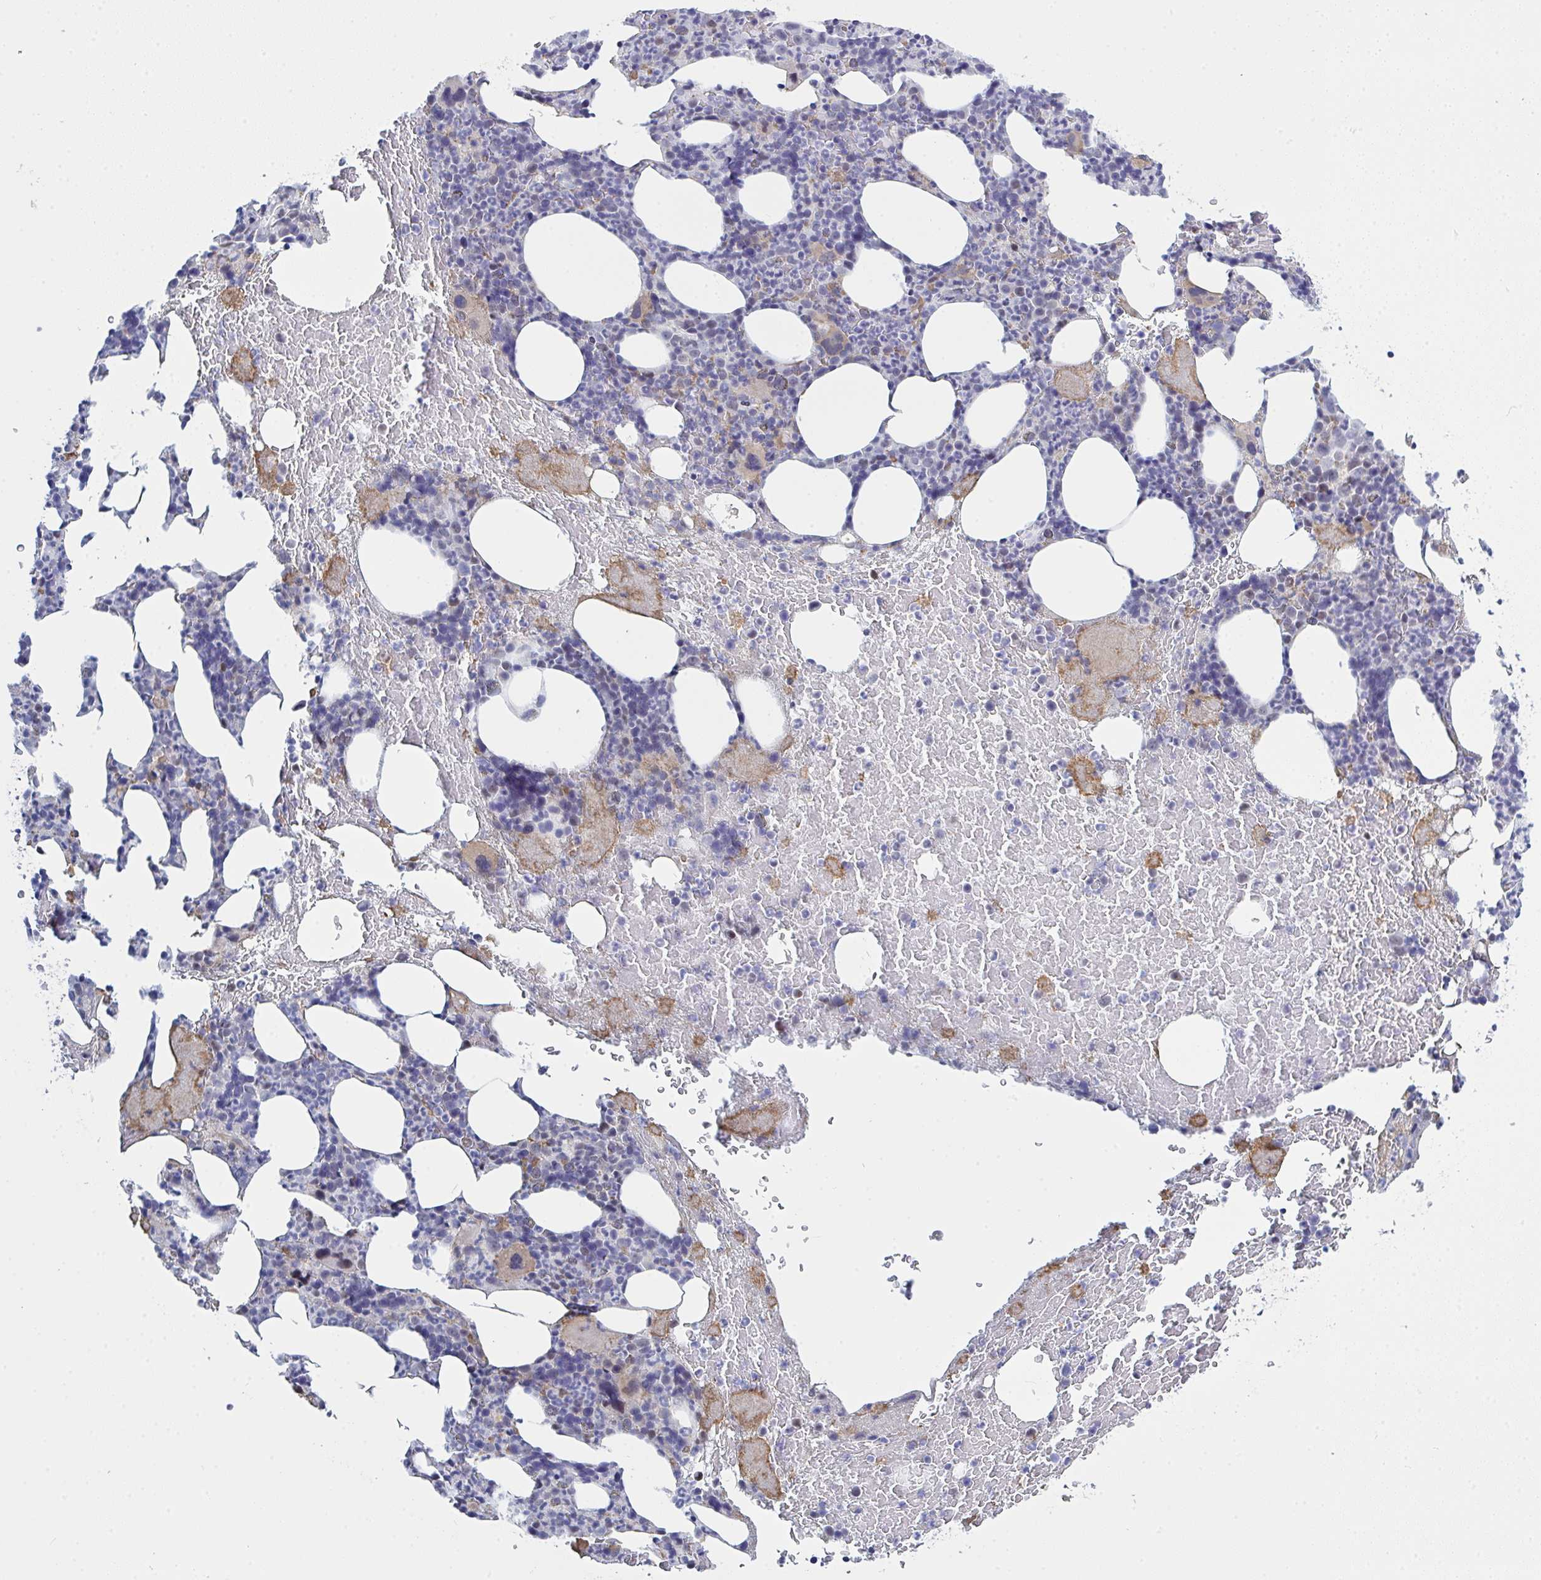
{"staining": {"intensity": "weak", "quantity": "<25%", "location": "cytoplasmic/membranous"}, "tissue": "bone marrow", "cell_type": "Hematopoietic cells", "image_type": "normal", "snomed": [{"axis": "morphology", "description": "Normal tissue, NOS"}, {"axis": "topography", "description": "Bone marrow"}], "caption": "High magnification brightfield microscopy of benign bone marrow stained with DAB (3,3'-diaminobenzidine) (brown) and counterstained with hematoxylin (blue): hematopoietic cells show no significant expression. (Immunohistochemistry, brightfield microscopy, high magnification).", "gene": "KDM4D", "patient": {"sex": "female", "age": 59}}